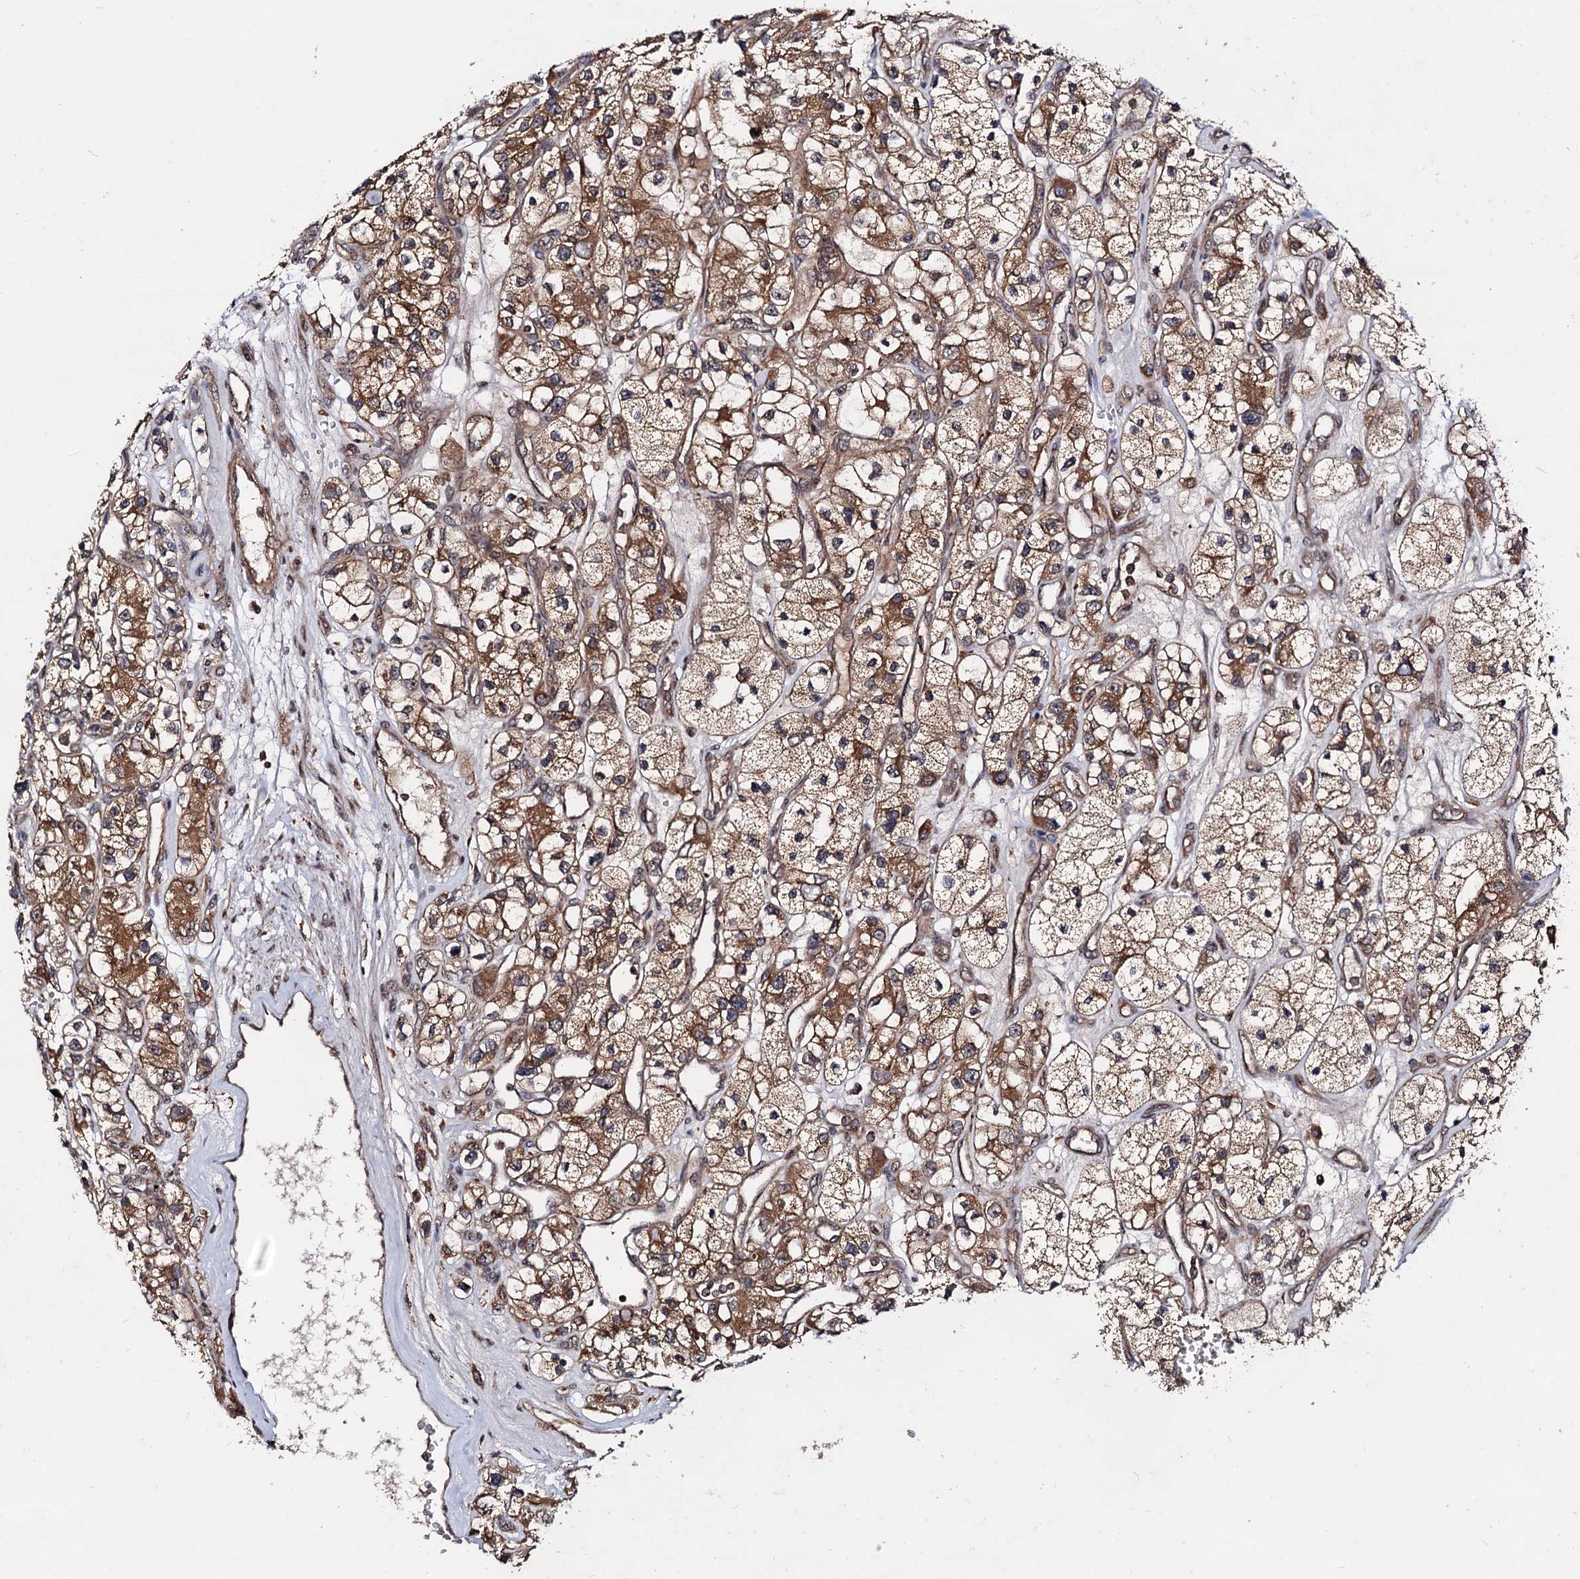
{"staining": {"intensity": "moderate", "quantity": ">75%", "location": "cytoplasmic/membranous"}, "tissue": "renal cancer", "cell_type": "Tumor cells", "image_type": "cancer", "snomed": [{"axis": "morphology", "description": "Adenocarcinoma, NOS"}, {"axis": "topography", "description": "Kidney"}], "caption": "An immunohistochemistry photomicrograph of tumor tissue is shown. Protein staining in brown shows moderate cytoplasmic/membranous positivity in adenocarcinoma (renal) within tumor cells. Using DAB (brown) and hematoxylin (blue) stains, captured at high magnification using brightfield microscopy.", "gene": "KXD1", "patient": {"sex": "female", "age": 57}}